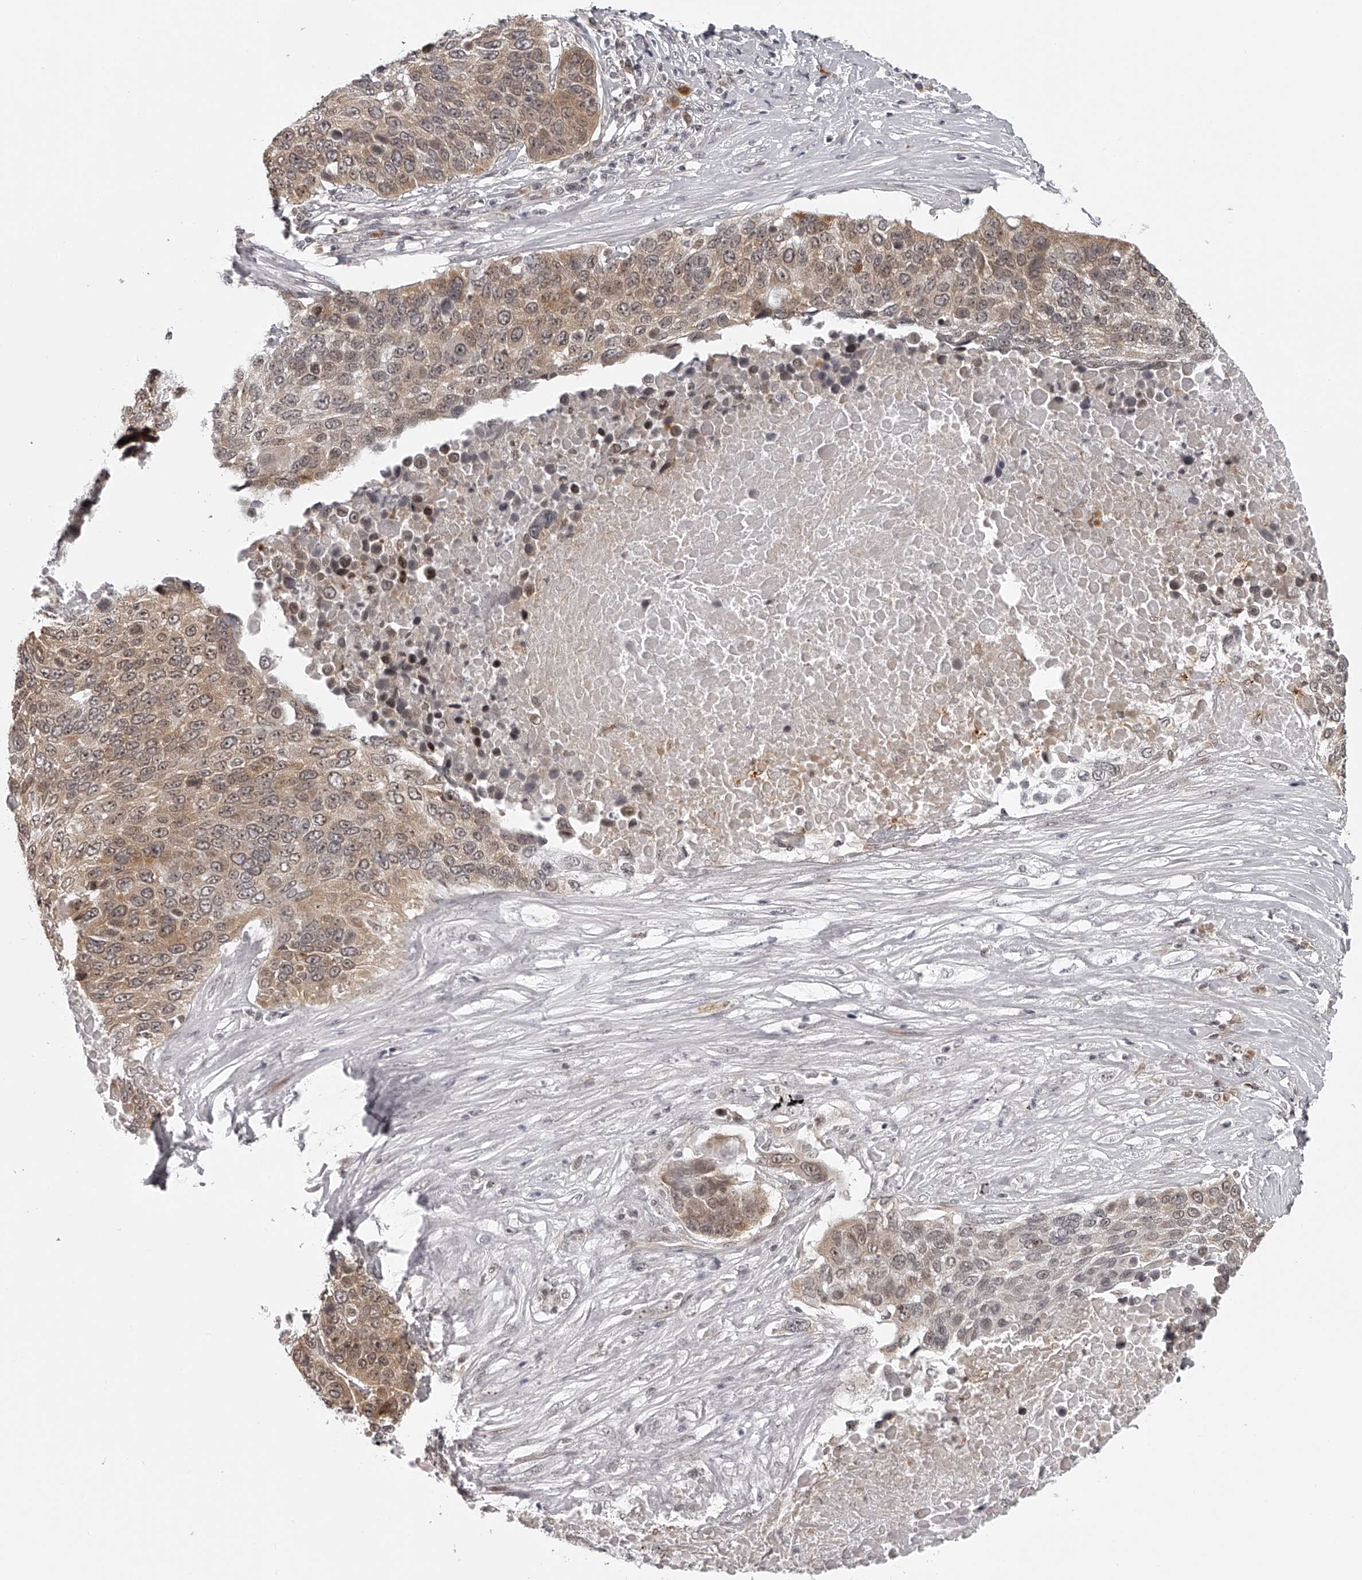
{"staining": {"intensity": "moderate", "quantity": ">75%", "location": "cytoplasmic/membranous,nuclear"}, "tissue": "lung cancer", "cell_type": "Tumor cells", "image_type": "cancer", "snomed": [{"axis": "morphology", "description": "Squamous cell carcinoma, NOS"}, {"axis": "topography", "description": "Lung"}], "caption": "A brown stain highlights moderate cytoplasmic/membranous and nuclear expression of a protein in lung squamous cell carcinoma tumor cells.", "gene": "ODF2L", "patient": {"sex": "male", "age": 66}}